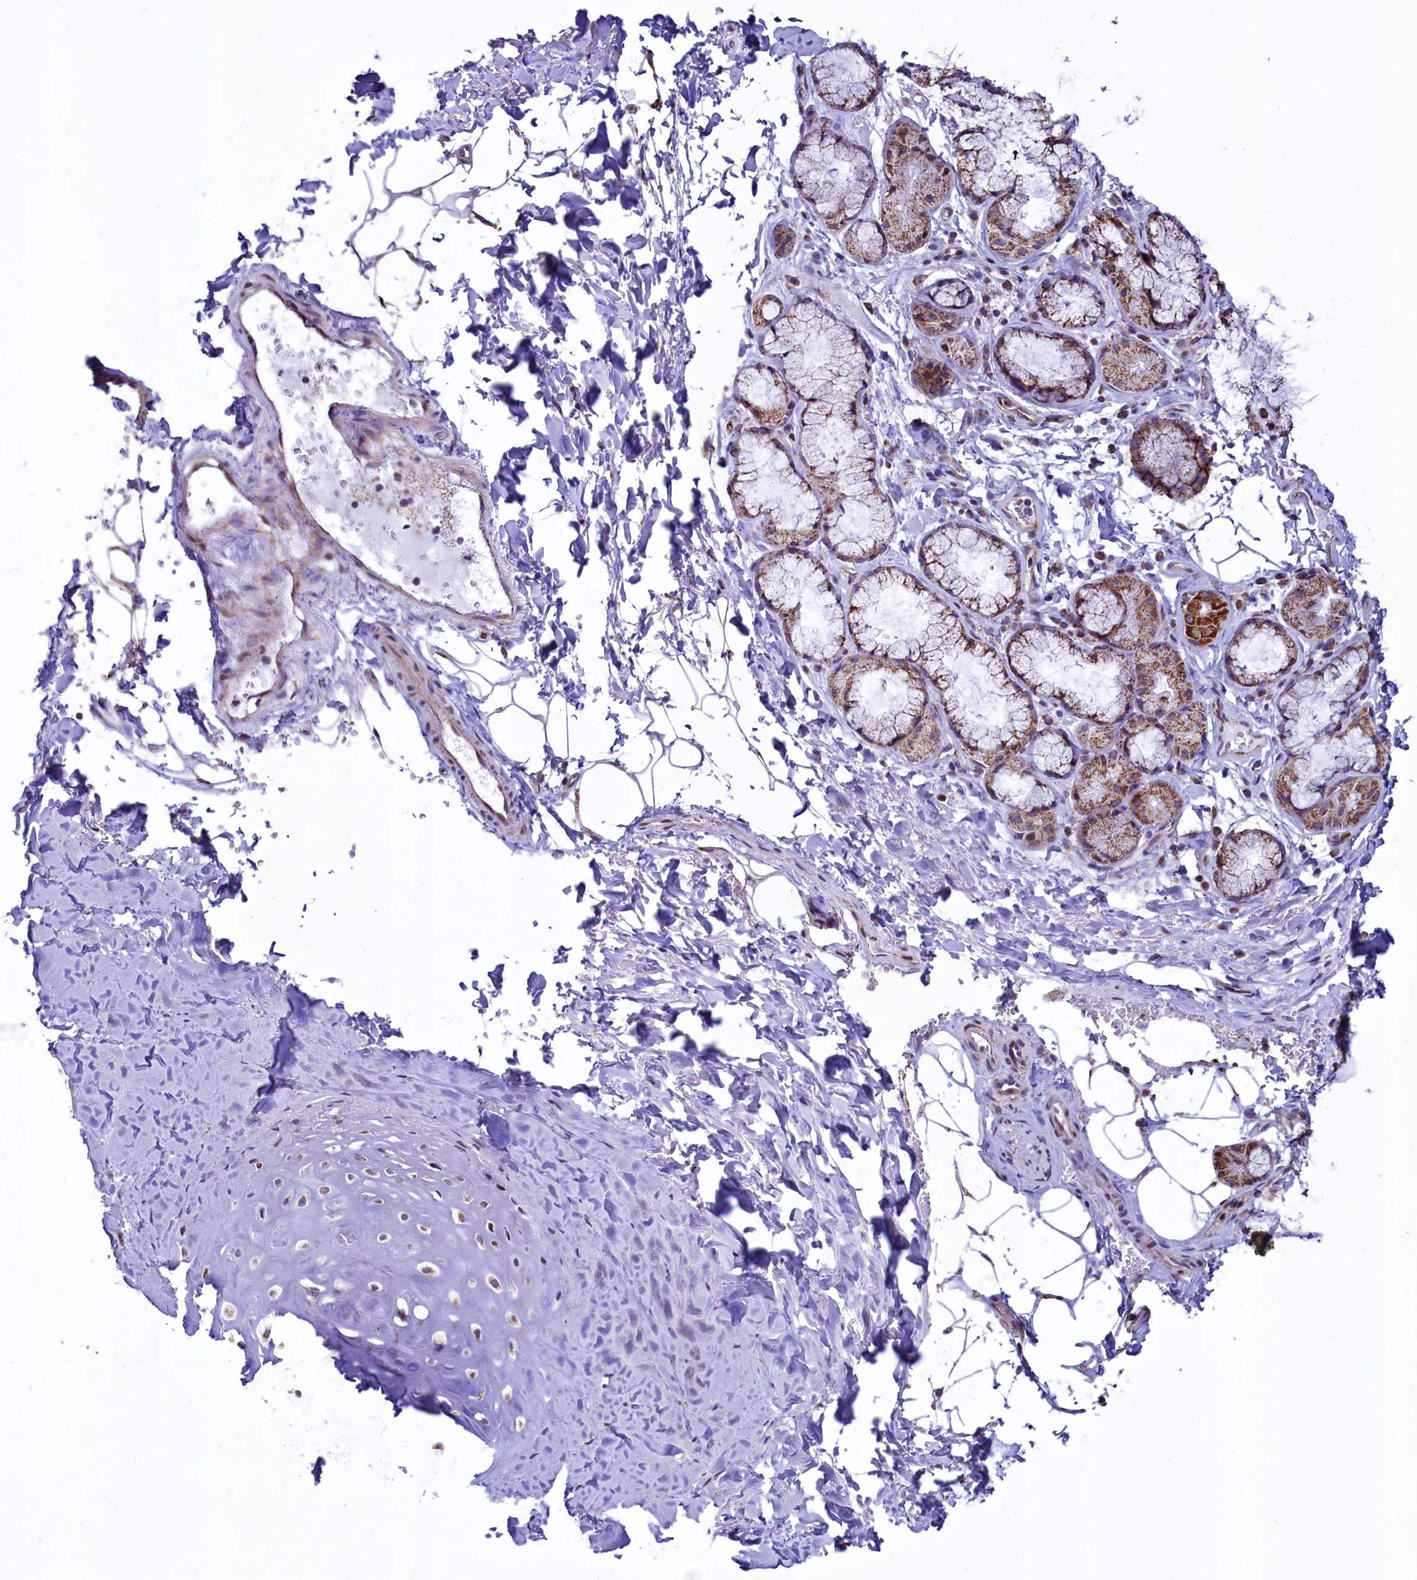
{"staining": {"intensity": "moderate", "quantity": "25%-75%", "location": "cytoplasmic/membranous"}, "tissue": "adipose tissue", "cell_type": "Adipocytes", "image_type": "normal", "snomed": [{"axis": "morphology", "description": "Normal tissue, NOS"}, {"axis": "topography", "description": "Cartilage tissue"}], "caption": "Unremarkable adipose tissue was stained to show a protein in brown. There is medium levels of moderate cytoplasmic/membranous positivity in approximately 25%-75% of adipocytes. Using DAB (brown) and hematoxylin (blue) stains, captured at high magnification using brightfield microscopy.", "gene": "VWCE", "patient": {"sex": "female", "age": 63}}